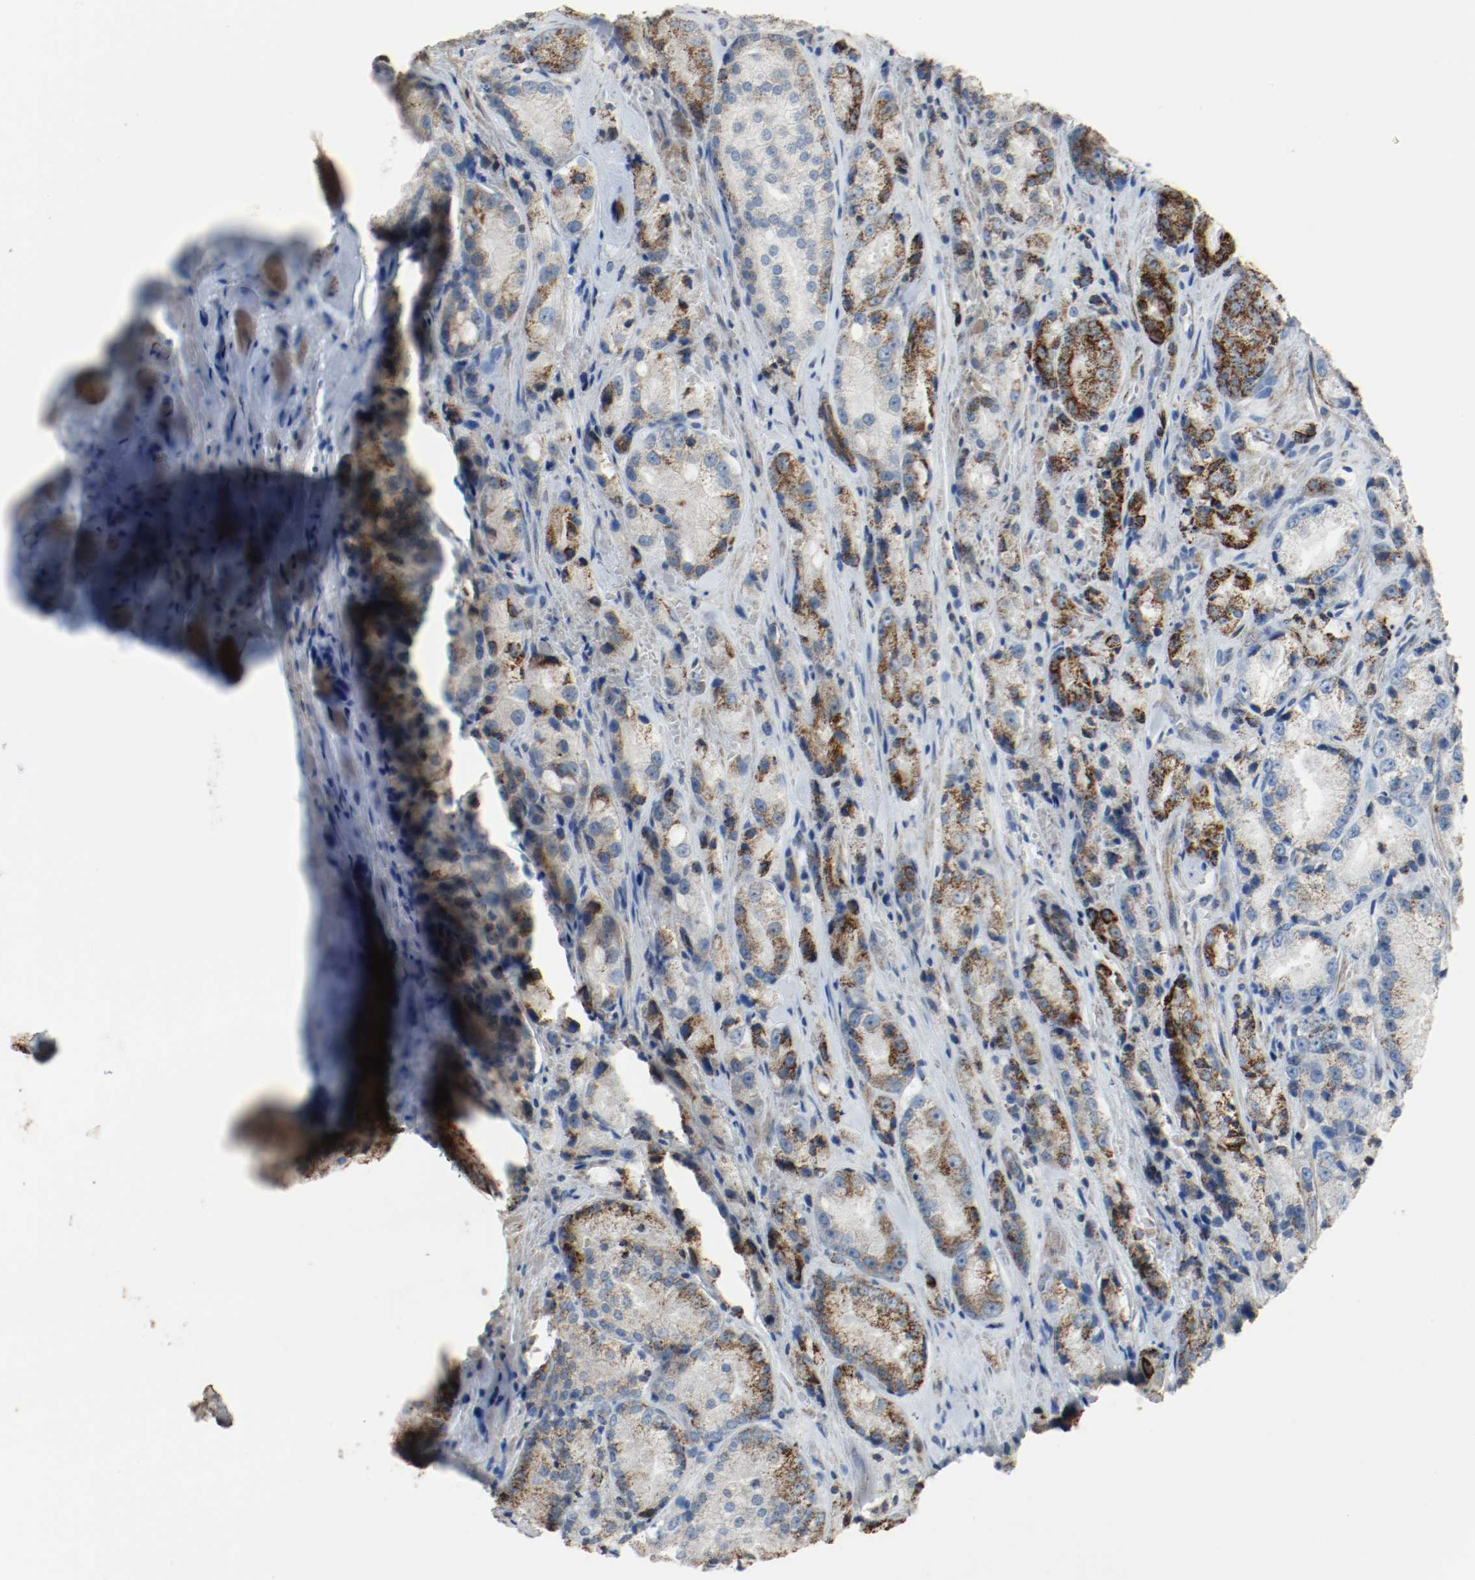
{"staining": {"intensity": "strong", "quantity": ">75%", "location": "cytoplasmic/membranous"}, "tissue": "prostate cancer", "cell_type": "Tumor cells", "image_type": "cancer", "snomed": [{"axis": "morphology", "description": "Adenocarcinoma, Low grade"}, {"axis": "topography", "description": "Prostate"}], "caption": "There is high levels of strong cytoplasmic/membranous positivity in tumor cells of prostate cancer (low-grade adenocarcinoma), as demonstrated by immunohistochemical staining (brown color).", "gene": "ALDH4A1", "patient": {"sex": "male", "age": 64}}